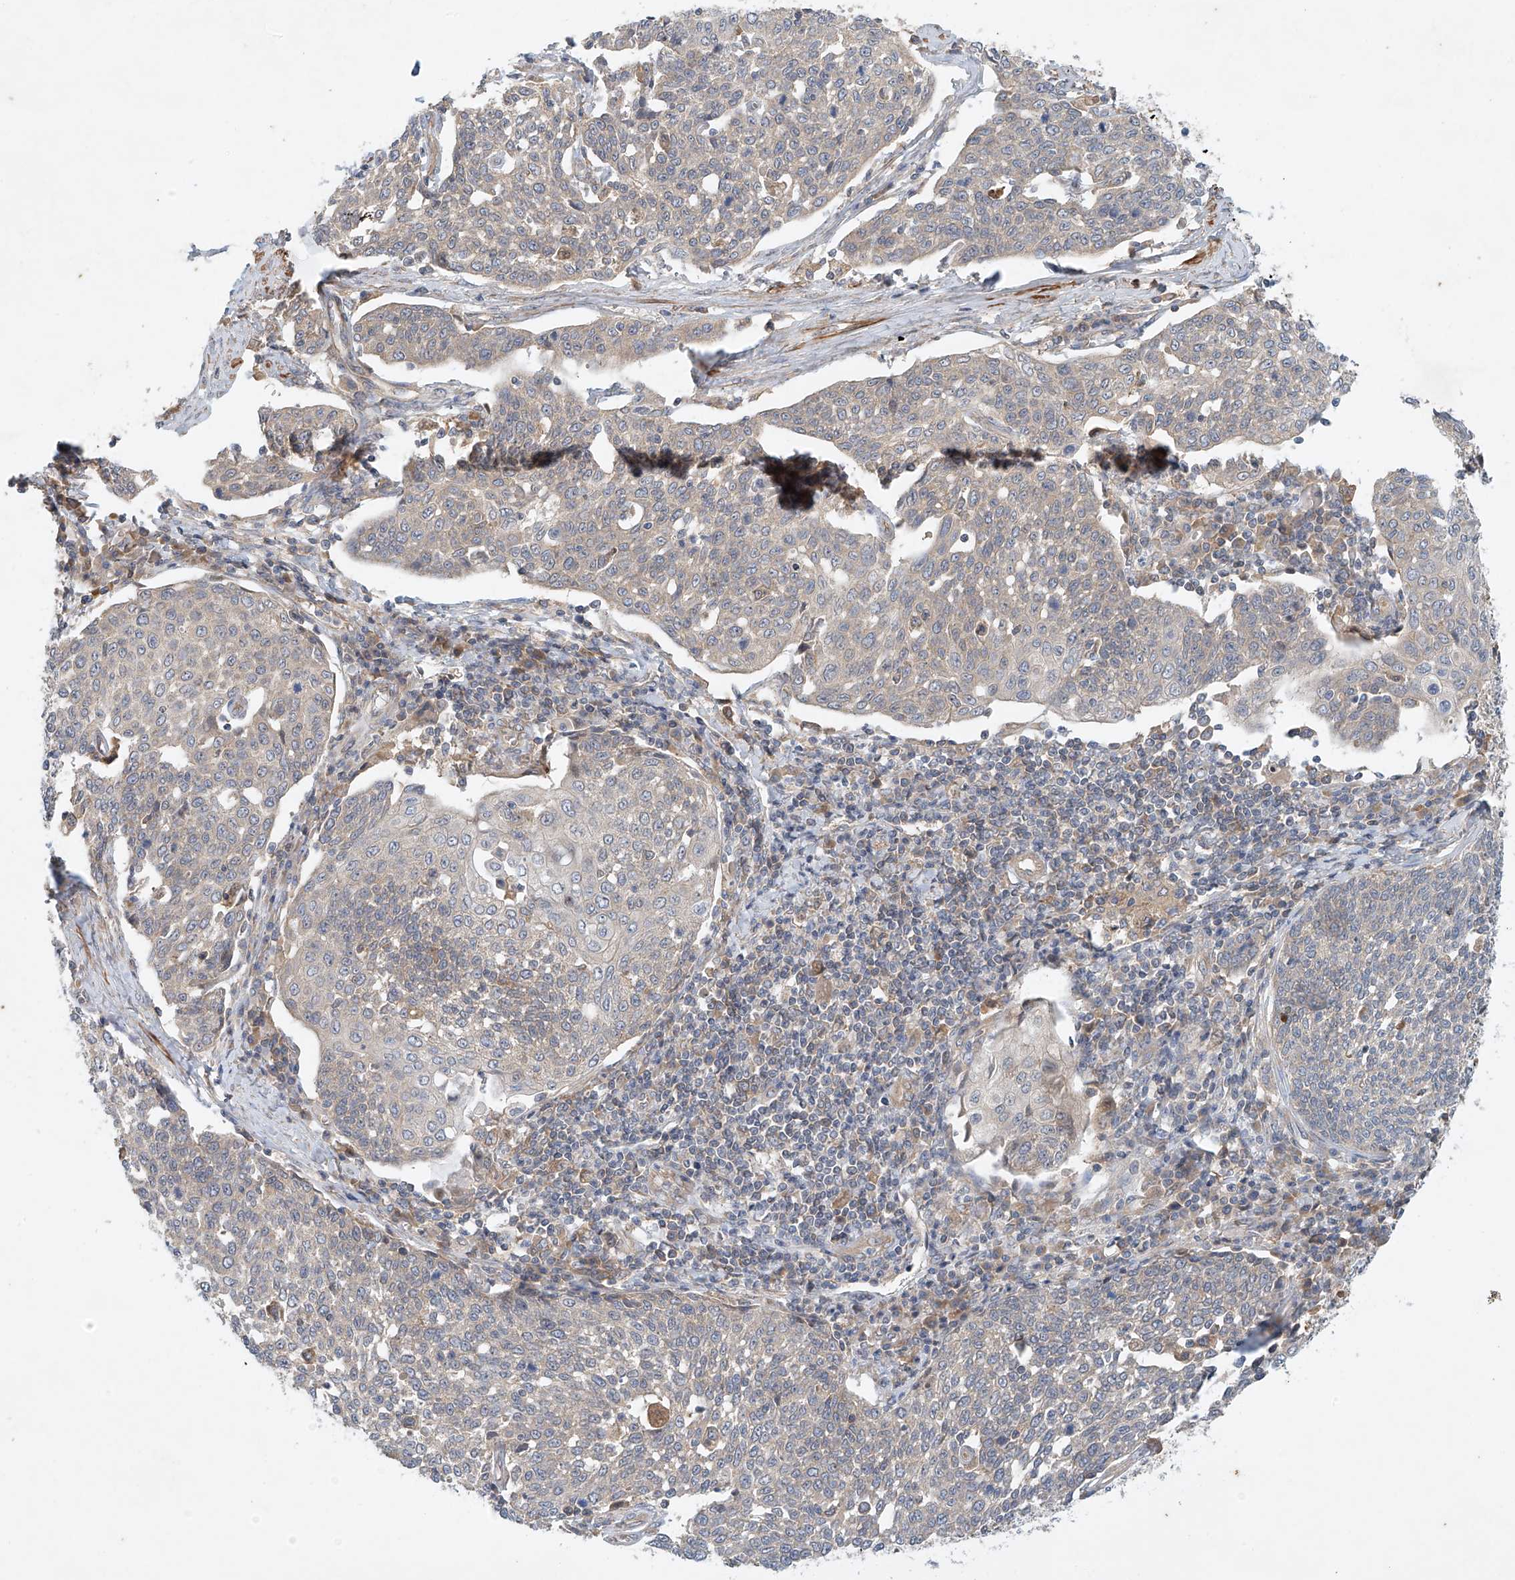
{"staining": {"intensity": "negative", "quantity": "none", "location": "none"}, "tissue": "cervical cancer", "cell_type": "Tumor cells", "image_type": "cancer", "snomed": [{"axis": "morphology", "description": "Squamous cell carcinoma, NOS"}, {"axis": "topography", "description": "Cervix"}], "caption": "There is no significant positivity in tumor cells of squamous cell carcinoma (cervical).", "gene": "LYRM9", "patient": {"sex": "female", "age": 34}}